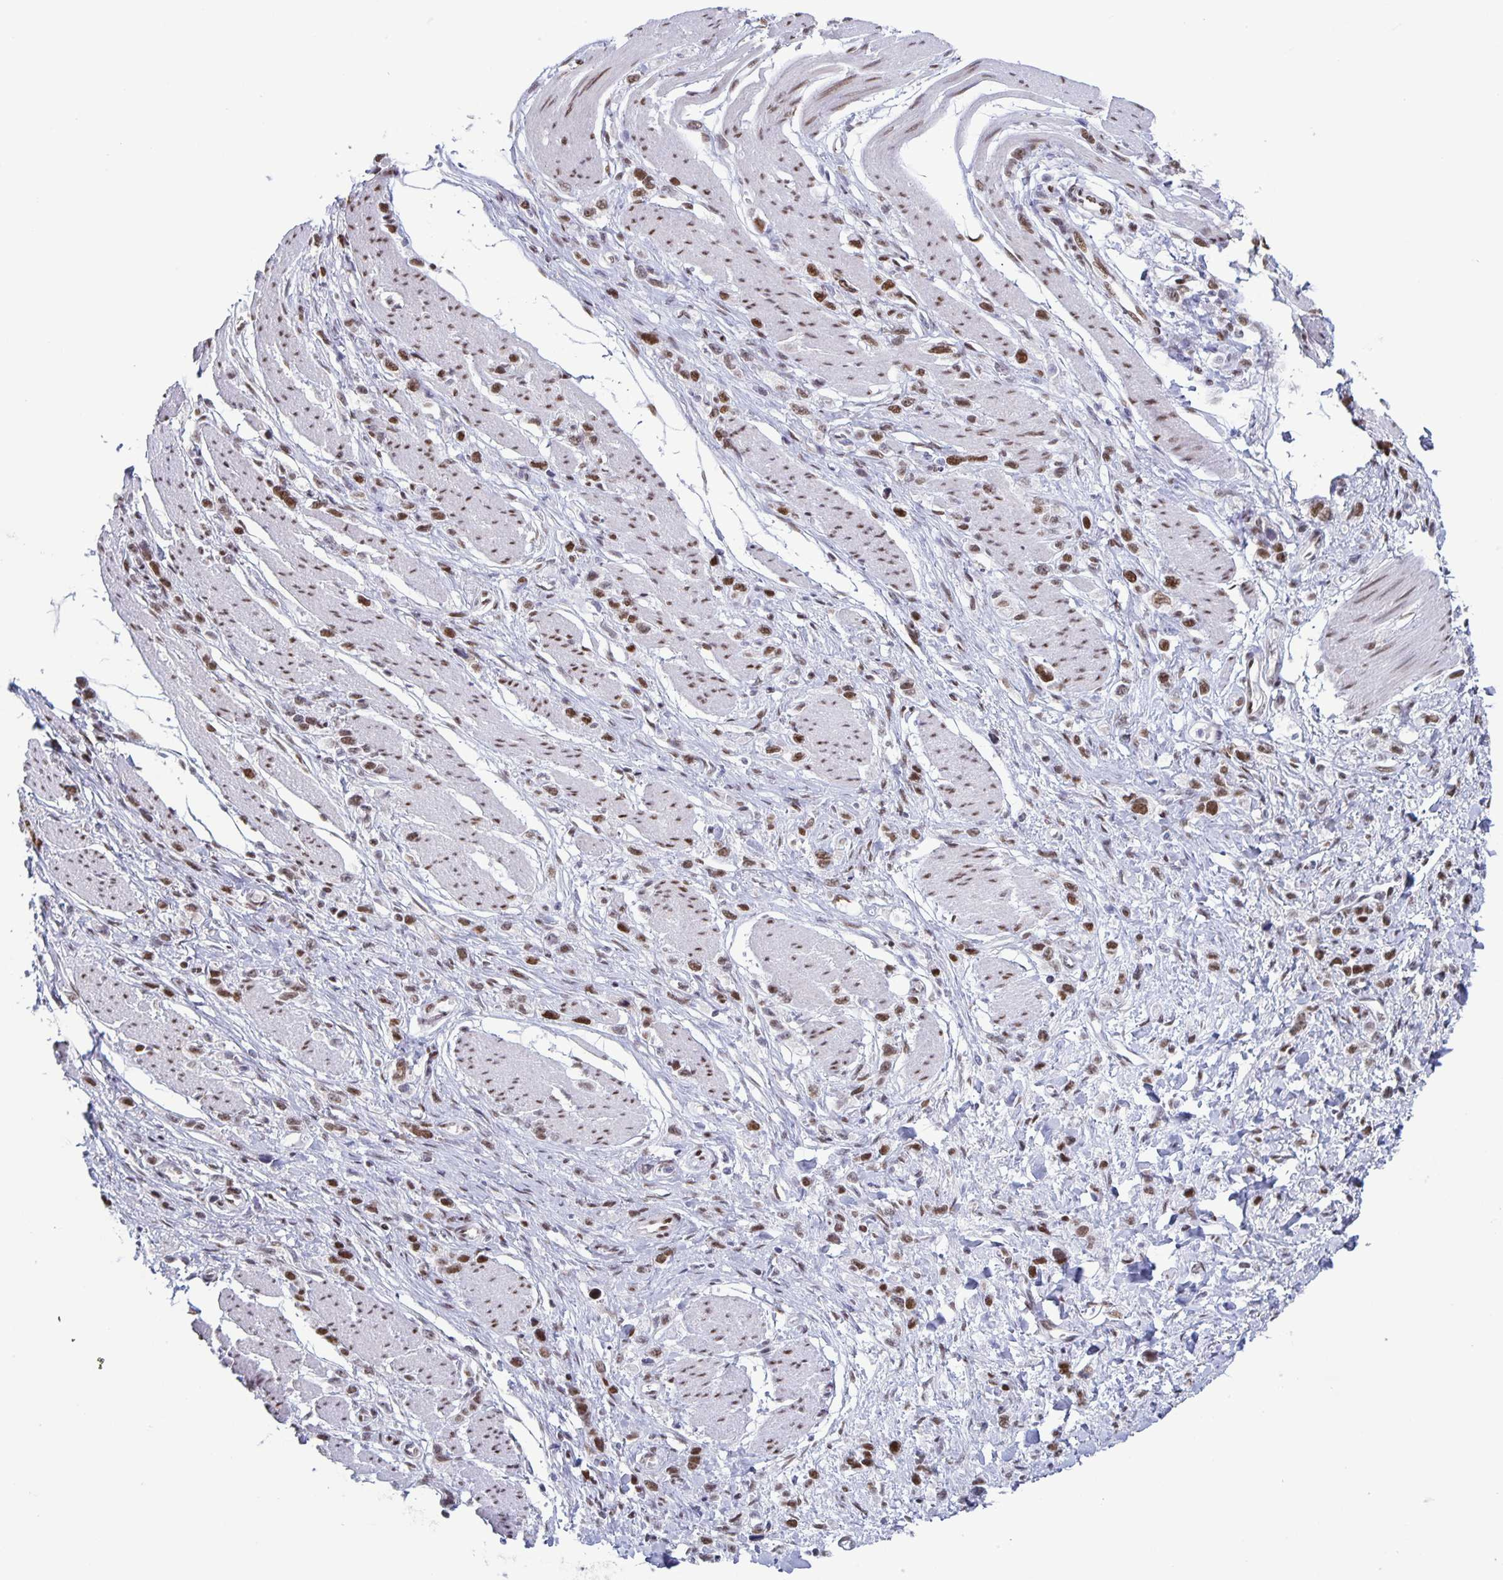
{"staining": {"intensity": "moderate", "quantity": ">75%", "location": "nuclear"}, "tissue": "stomach cancer", "cell_type": "Tumor cells", "image_type": "cancer", "snomed": [{"axis": "morphology", "description": "Adenocarcinoma, NOS"}, {"axis": "topography", "description": "Stomach"}], "caption": "There is medium levels of moderate nuclear staining in tumor cells of stomach adenocarcinoma, as demonstrated by immunohistochemical staining (brown color).", "gene": "JUND", "patient": {"sex": "female", "age": 65}}